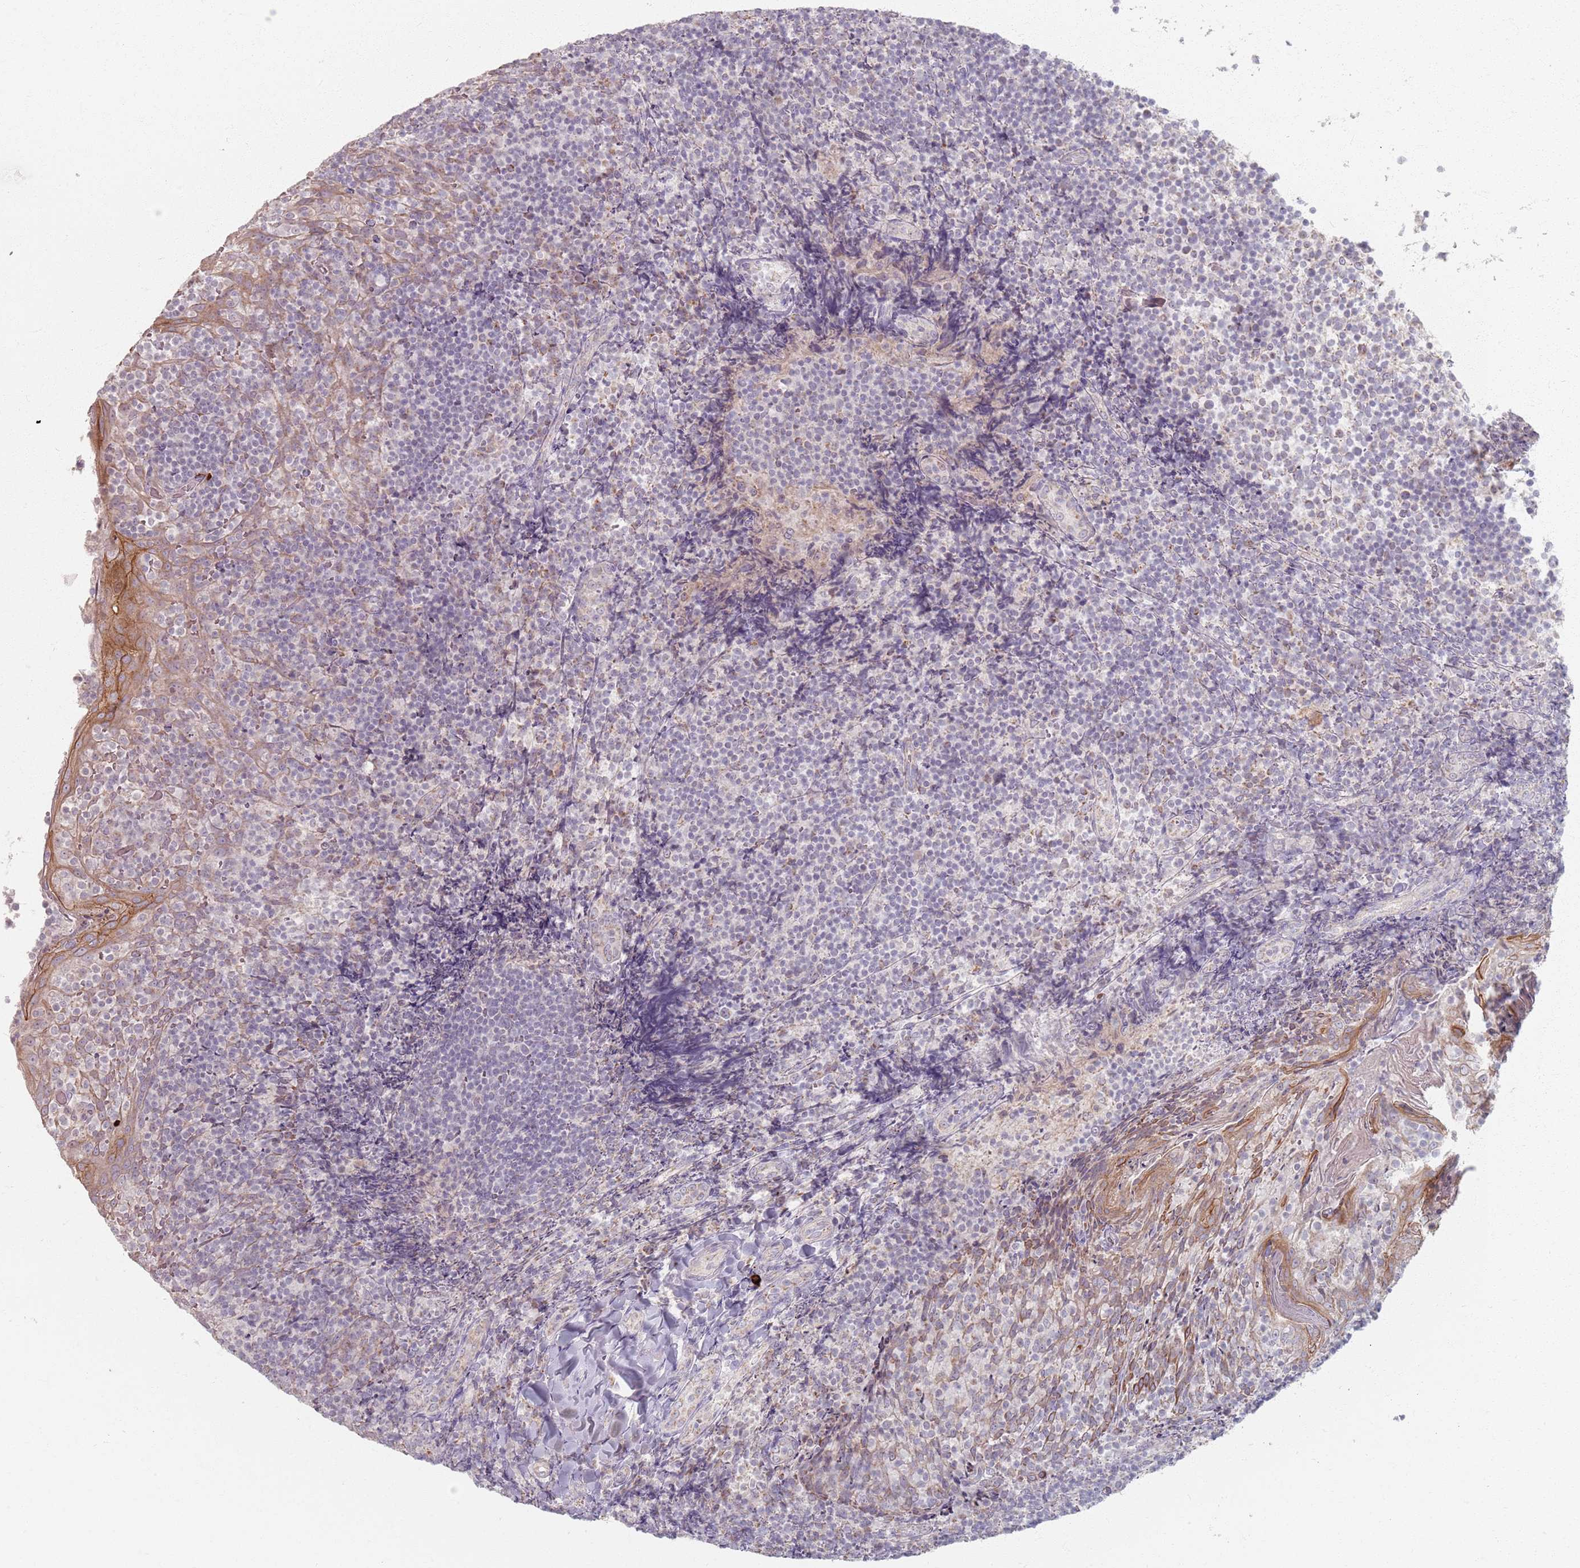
{"staining": {"intensity": "negative", "quantity": "none", "location": "none"}, "tissue": "tonsil", "cell_type": "Germinal center cells", "image_type": "normal", "snomed": [{"axis": "morphology", "description": "Normal tissue, NOS"}, {"axis": "topography", "description": "Tonsil"}], "caption": "The immunohistochemistry (IHC) micrograph has no significant expression in germinal center cells of tonsil. (Brightfield microscopy of DAB (3,3'-diaminobenzidine) immunohistochemistry (IHC) at high magnification).", "gene": "PKD2L2", "patient": {"sex": "female", "age": 10}}